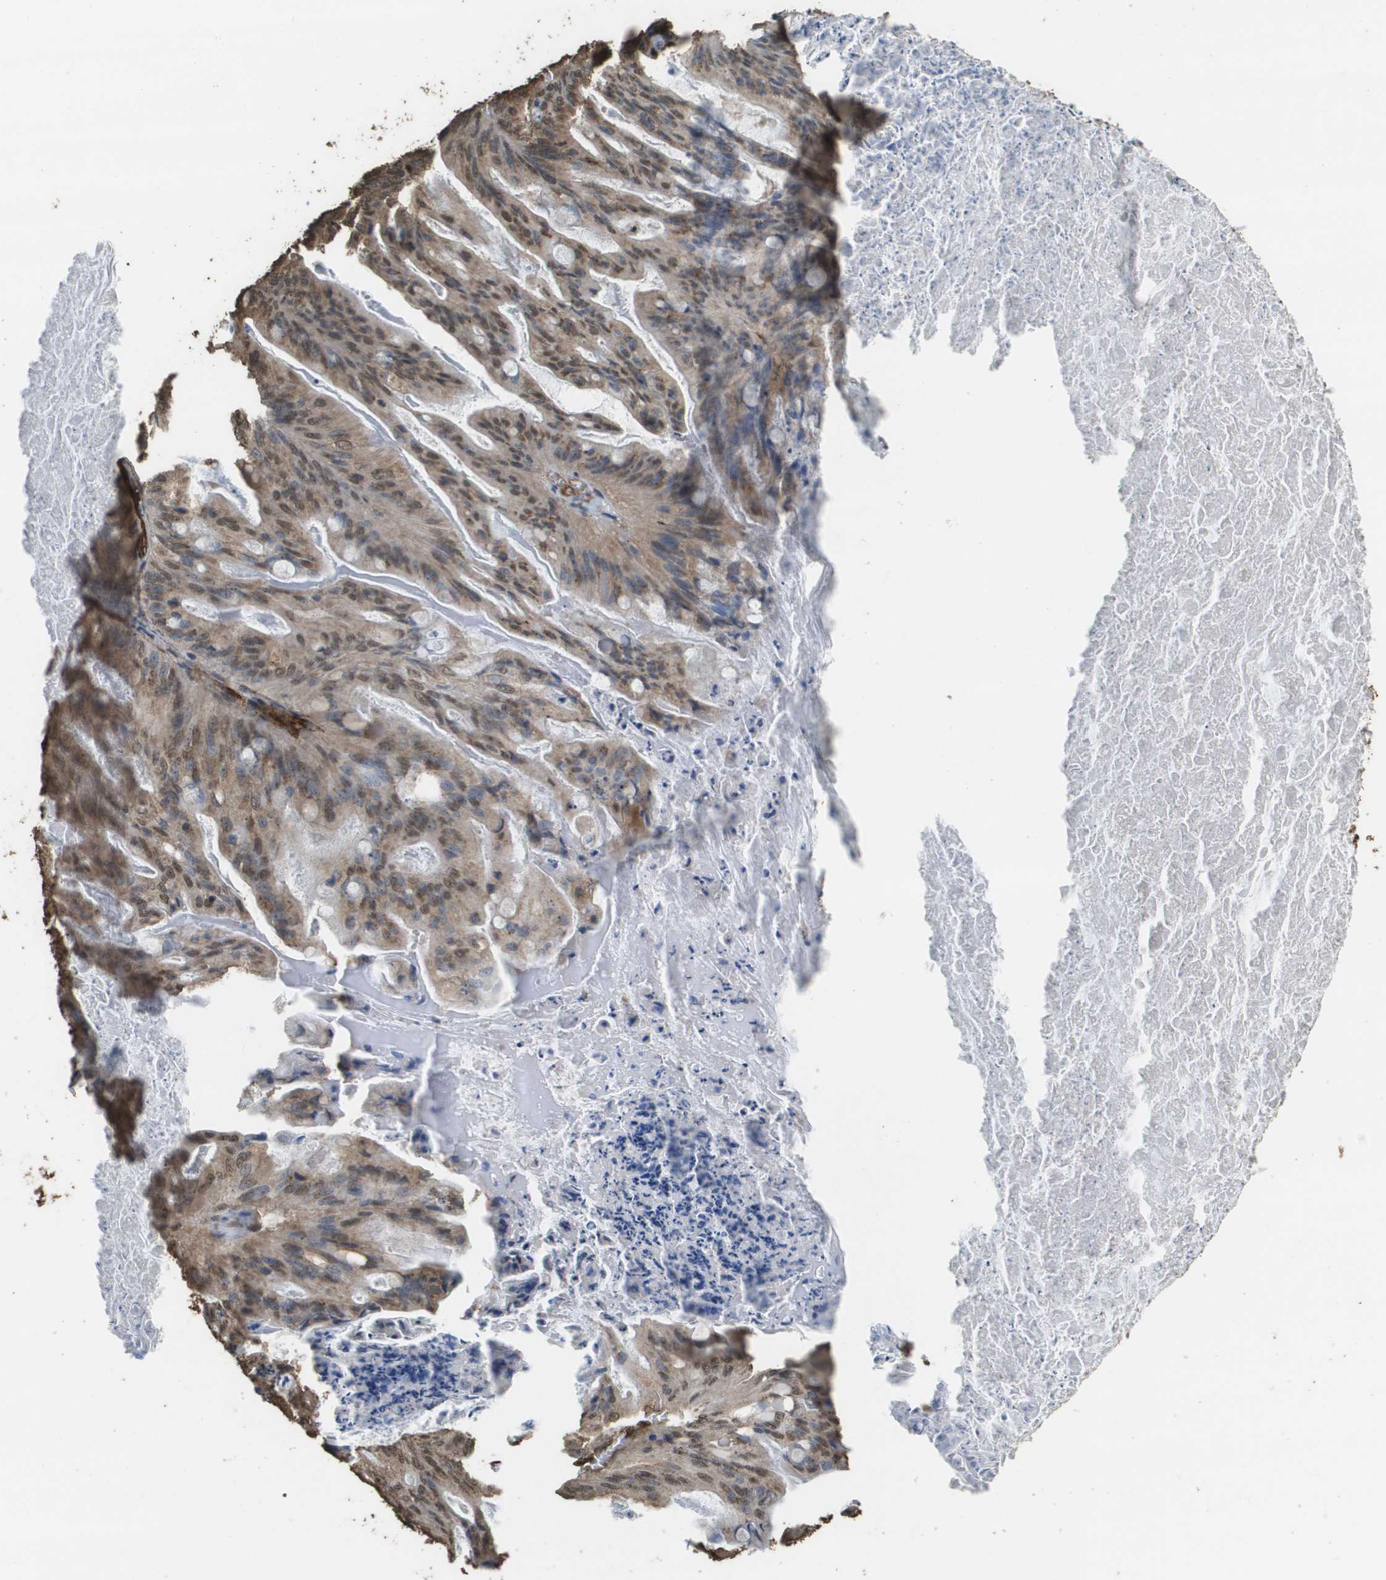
{"staining": {"intensity": "moderate", "quantity": ">75%", "location": "cytoplasmic/membranous,nuclear"}, "tissue": "ovarian cancer", "cell_type": "Tumor cells", "image_type": "cancer", "snomed": [{"axis": "morphology", "description": "Cystadenocarcinoma, mucinous, NOS"}, {"axis": "topography", "description": "Ovary"}], "caption": "A micrograph of human ovarian cancer stained for a protein shows moderate cytoplasmic/membranous and nuclear brown staining in tumor cells.", "gene": "AAMP", "patient": {"sex": "female", "age": 37}}